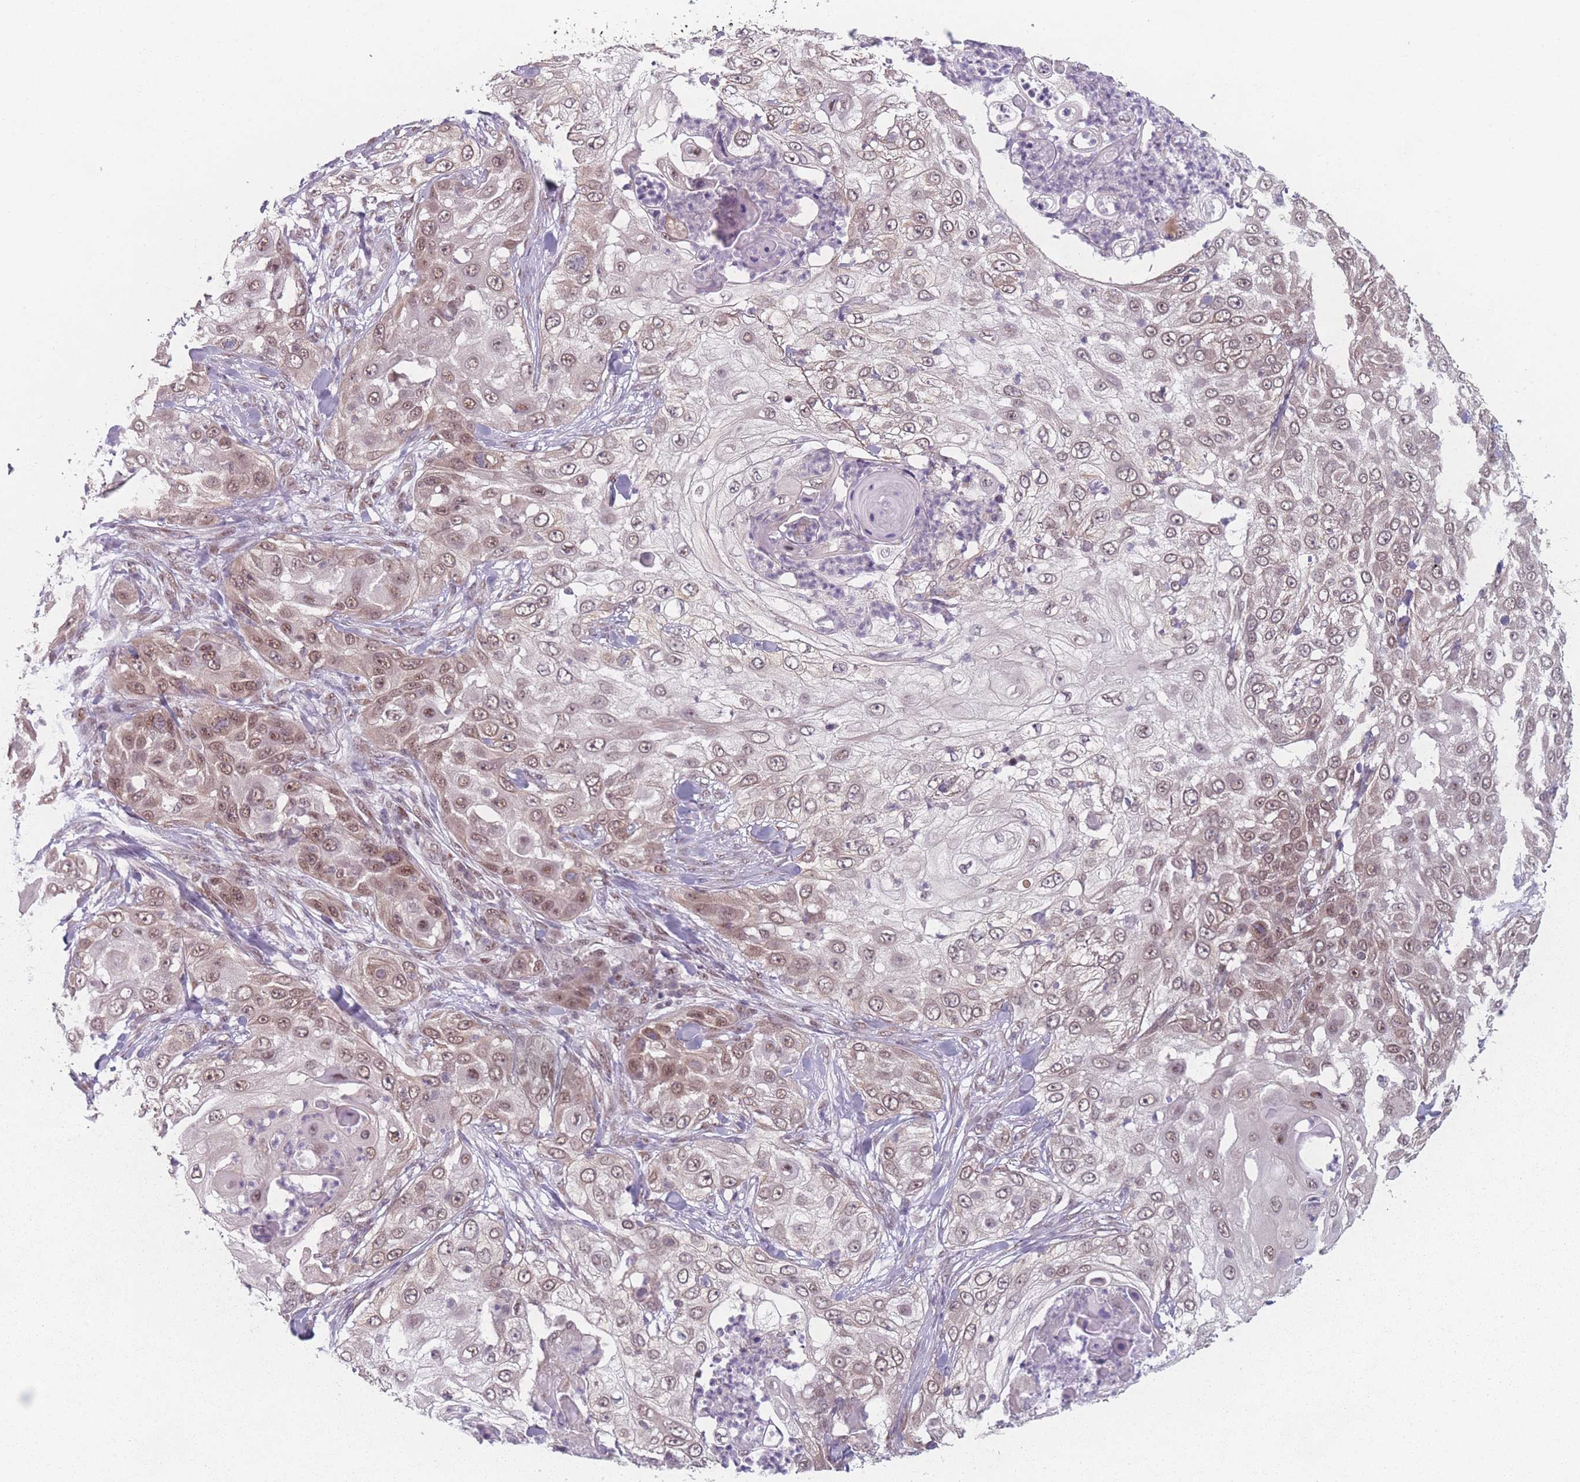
{"staining": {"intensity": "moderate", "quantity": ">75%", "location": "nuclear"}, "tissue": "skin cancer", "cell_type": "Tumor cells", "image_type": "cancer", "snomed": [{"axis": "morphology", "description": "Squamous cell carcinoma, NOS"}, {"axis": "topography", "description": "Skin"}], "caption": "IHC histopathology image of neoplastic tissue: human skin cancer stained using IHC shows medium levels of moderate protein expression localized specifically in the nuclear of tumor cells, appearing as a nuclear brown color.", "gene": "ZC3H14", "patient": {"sex": "female", "age": 44}}